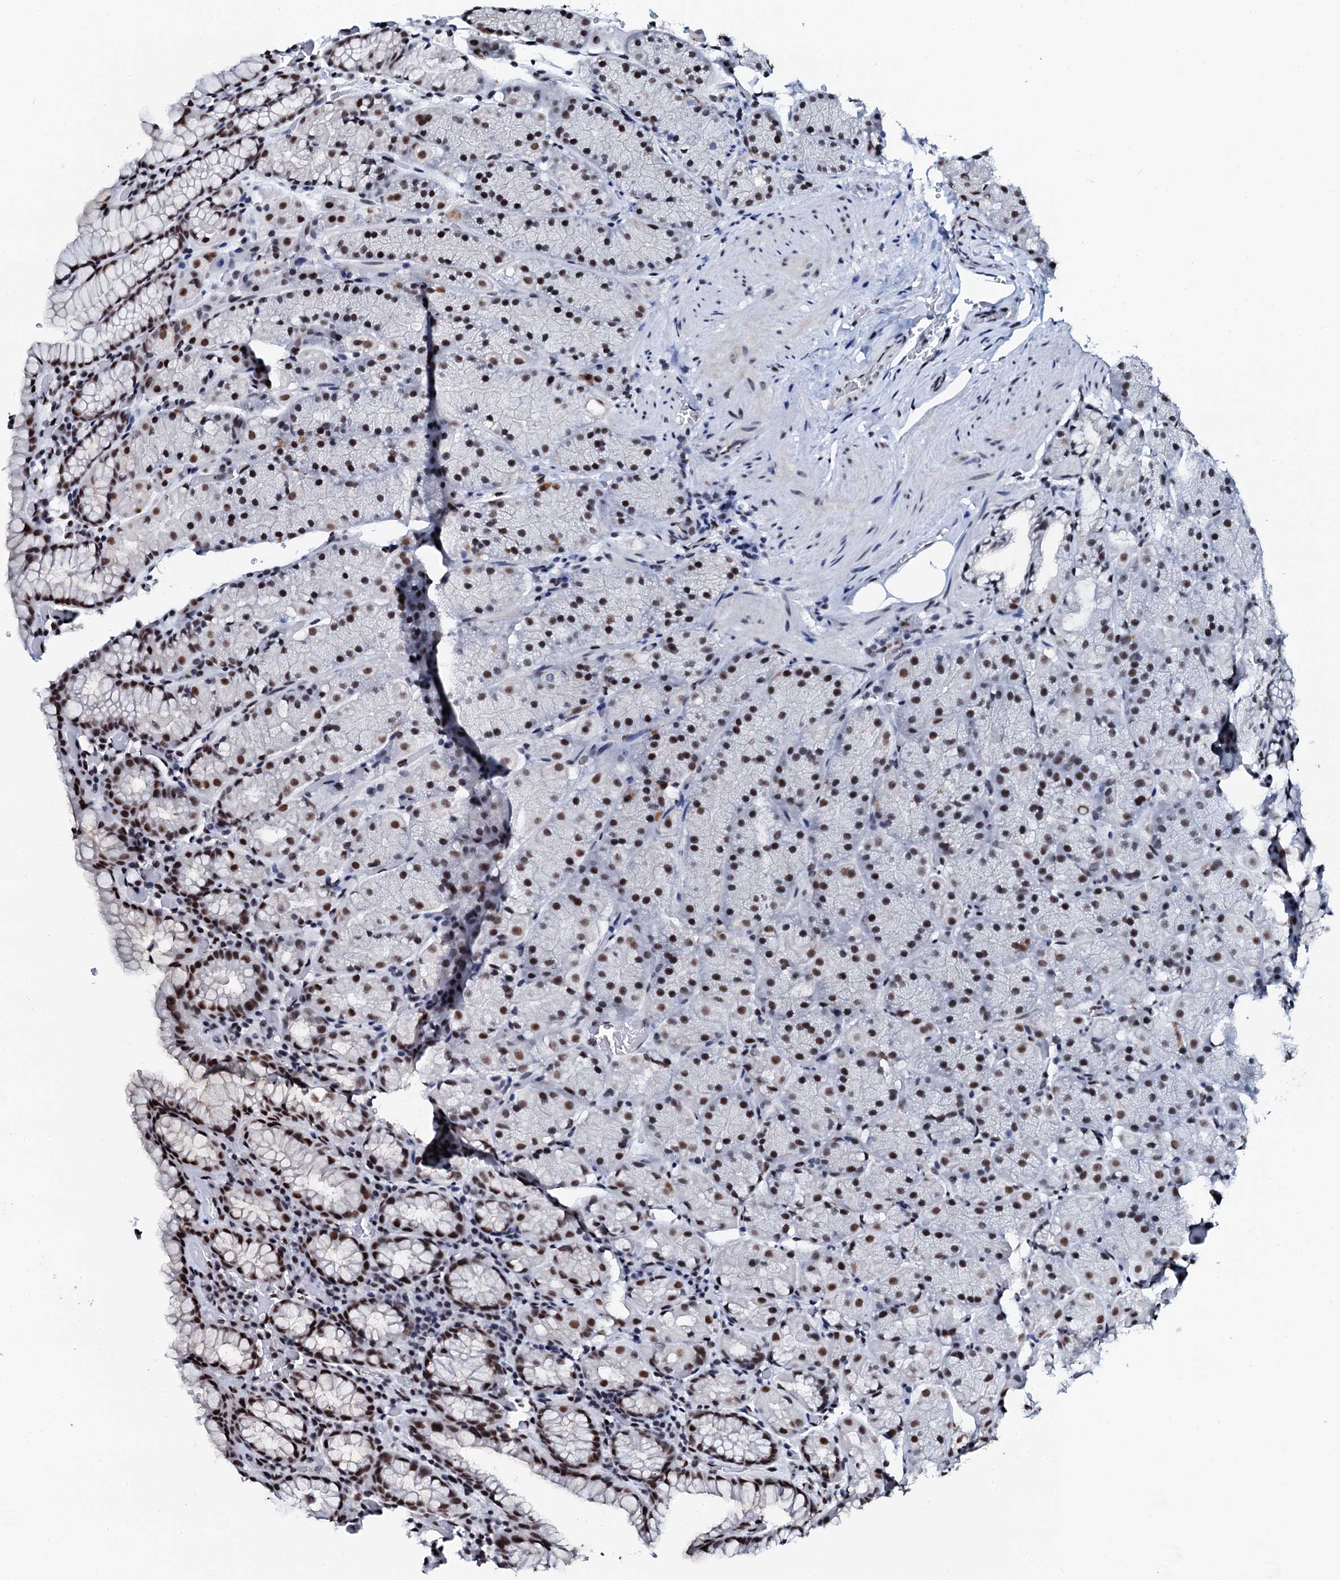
{"staining": {"intensity": "strong", "quantity": ">75%", "location": "nuclear"}, "tissue": "stomach", "cell_type": "Glandular cells", "image_type": "normal", "snomed": [{"axis": "morphology", "description": "Normal tissue, NOS"}, {"axis": "topography", "description": "Stomach, upper"}, {"axis": "topography", "description": "Stomach, lower"}], "caption": "Protein analysis of benign stomach displays strong nuclear positivity in approximately >75% of glandular cells. The staining was performed using DAB, with brown indicating positive protein expression. Nuclei are stained blue with hematoxylin.", "gene": "NKAPD1", "patient": {"sex": "male", "age": 80}}